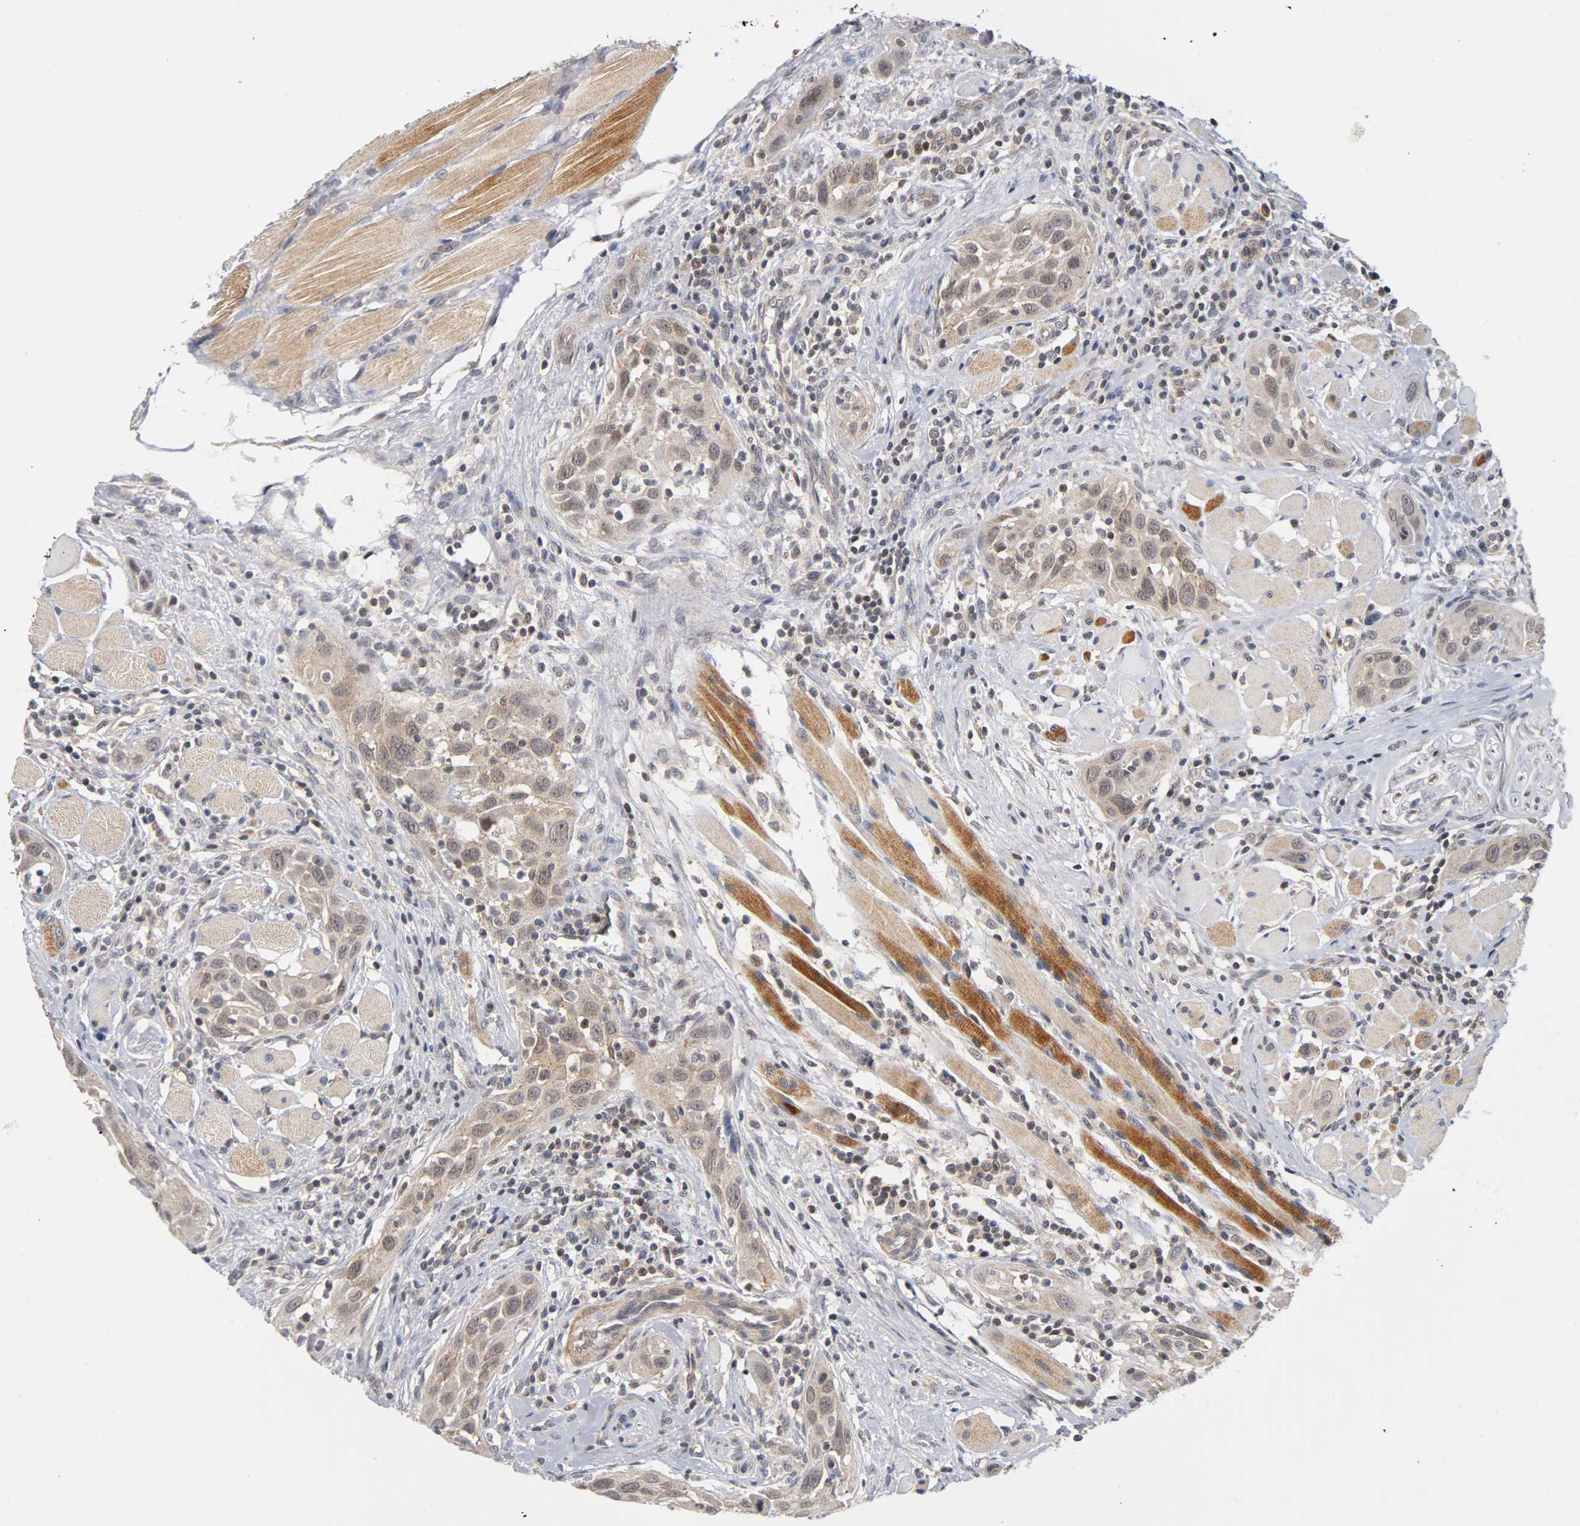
{"staining": {"intensity": "moderate", "quantity": "25%-75%", "location": "cytoplasmic/membranous,nuclear"}, "tissue": "head and neck cancer", "cell_type": "Tumor cells", "image_type": "cancer", "snomed": [{"axis": "morphology", "description": "Squamous cell carcinoma, NOS"}, {"axis": "topography", "description": "Oral tissue"}, {"axis": "topography", "description": "Head-Neck"}], "caption": "DAB (3,3'-diaminobenzidine) immunohistochemical staining of human head and neck cancer exhibits moderate cytoplasmic/membranous and nuclear protein expression in about 25%-75% of tumor cells. (DAB IHC, brown staining for protein, blue staining for nuclei).", "gene": "UBE2M", "patient": {"sex": "female", "age": 50}}